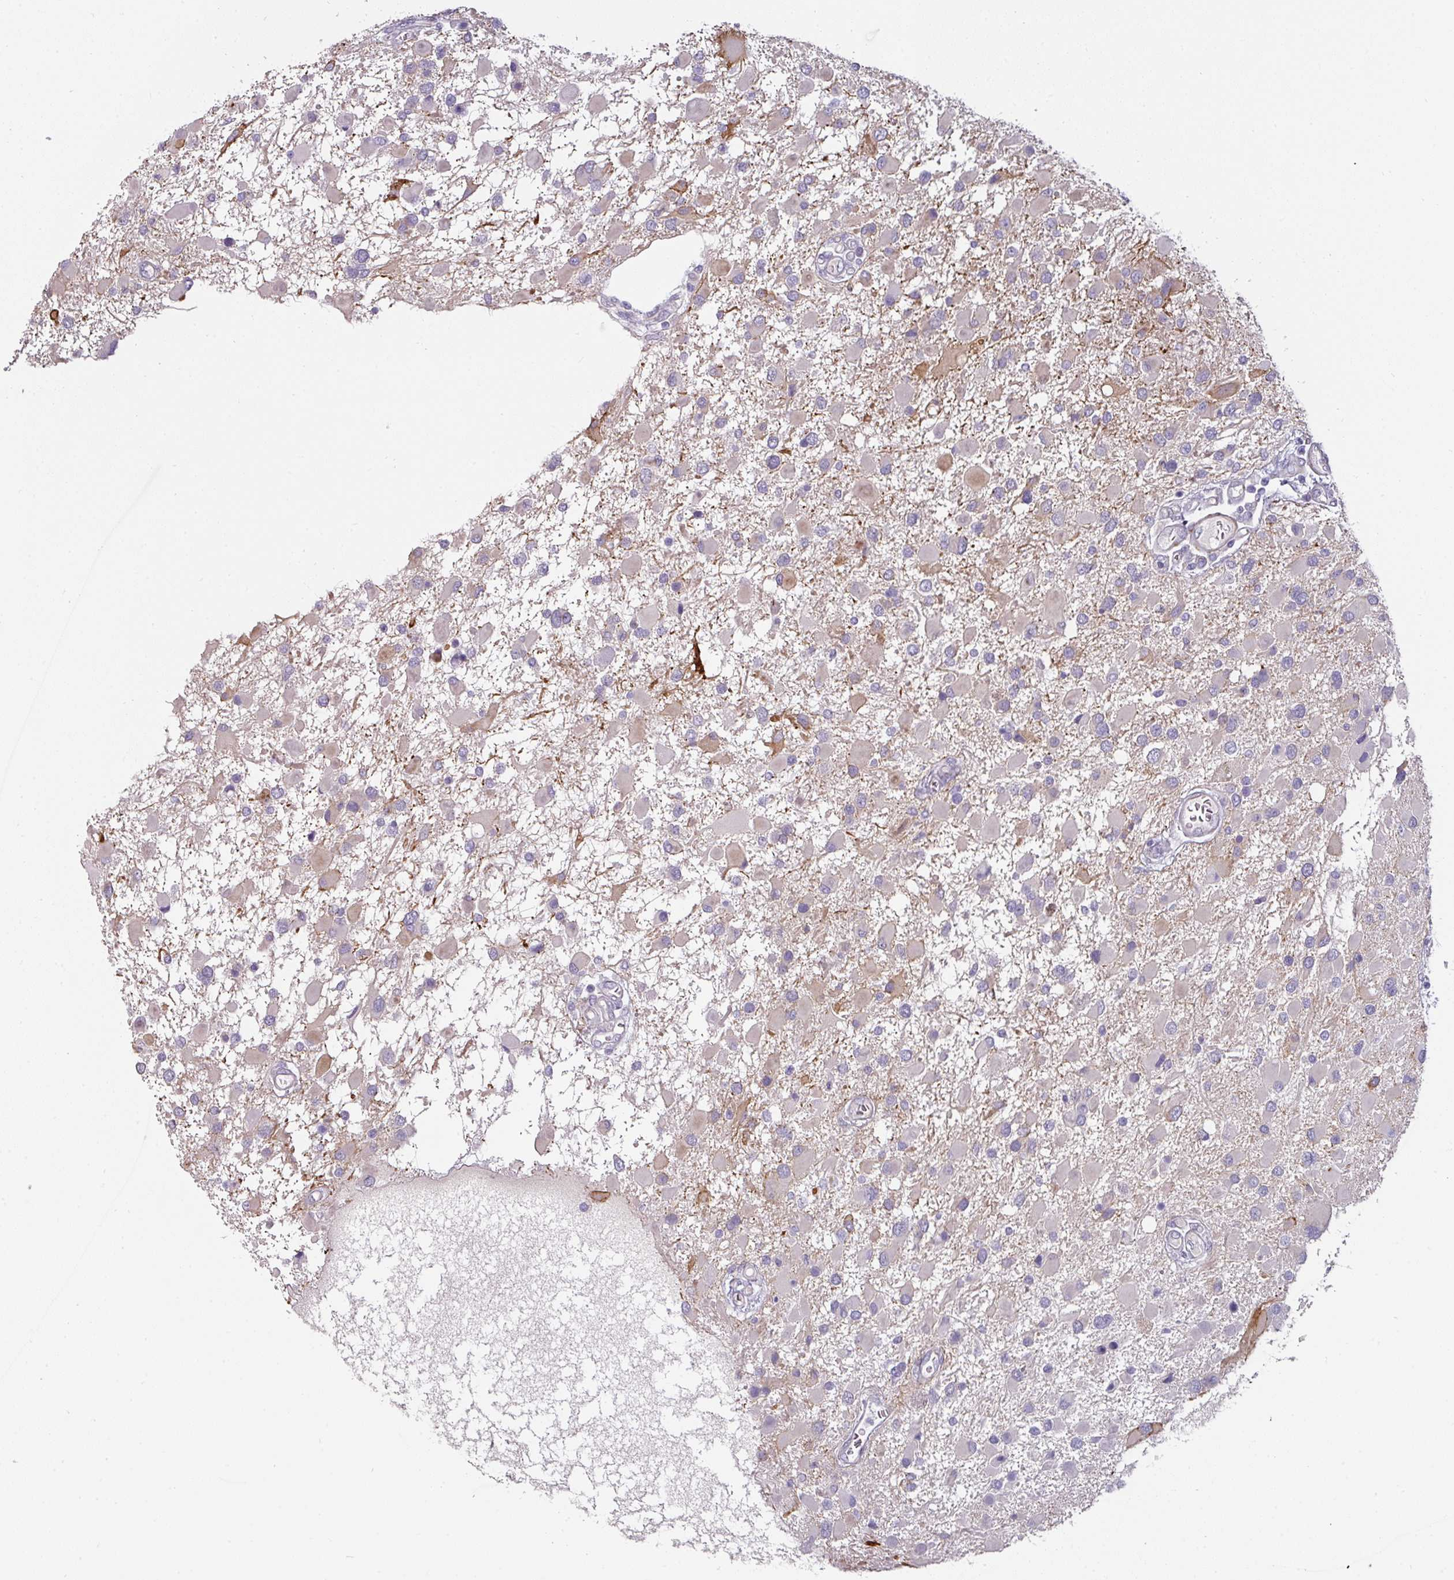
{"staining": {"intensity": "negative", "quantity": "none", "location": "none"}, "tissue": "glioma", "cell_type": "Tumor cells", "image_type": "cancer", "snomed": [{"axis": "morphology", "description": "Glioma, malignant, High grade"}, {"axis": "topography", "description": "Brain"}], "caption": "High magnification brightfield microscopy of malignant glioma (high-grade) stained with DAB (brown) and counterstained with hematoxylin (blue): tumor cells show no significant staining. (DAB immunohistochemistry (IHC), high magnification).", "gene": "EYA3", "patient": {"sex": "male", "age": 53}}